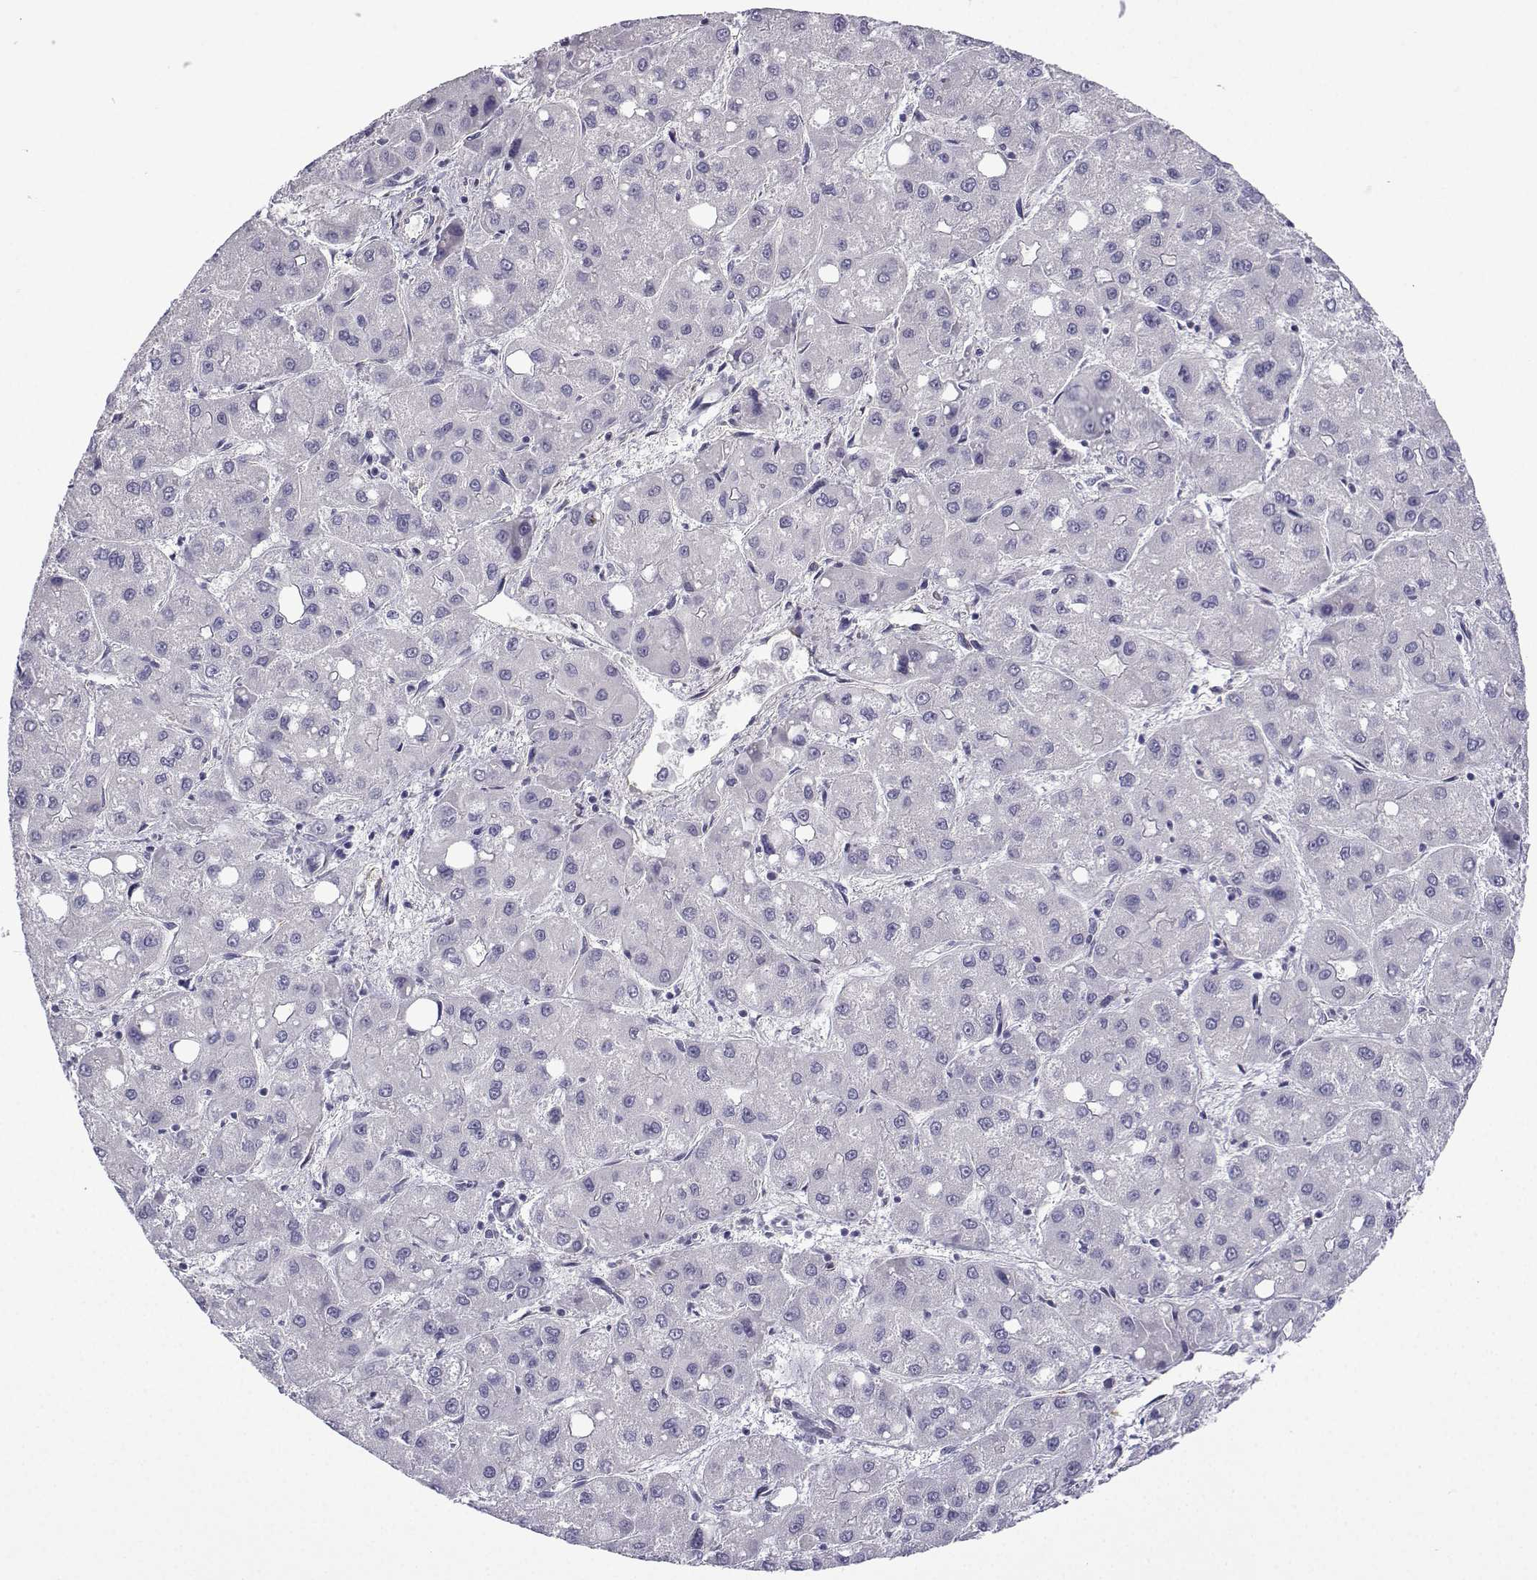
{"staining": {"intensity": "negative", "quantity": "none", "location": "none"}, "tissue": "liver cancer", "cell_type": "Tumor cells", "image_type": "cancer", "snomed": [{"axis": "morphology", "description": "Carcinoma, Hepatocellular, NOS"}, {"axis": "topography", "description": "Liver"}], "caption": "This is an immunohistochemistry (IHC) photomicrograph of liver cancer. There is no expression in tumor cells.", "gene": "SPACA7", "patient": {"sex": "male", "age": 73}}